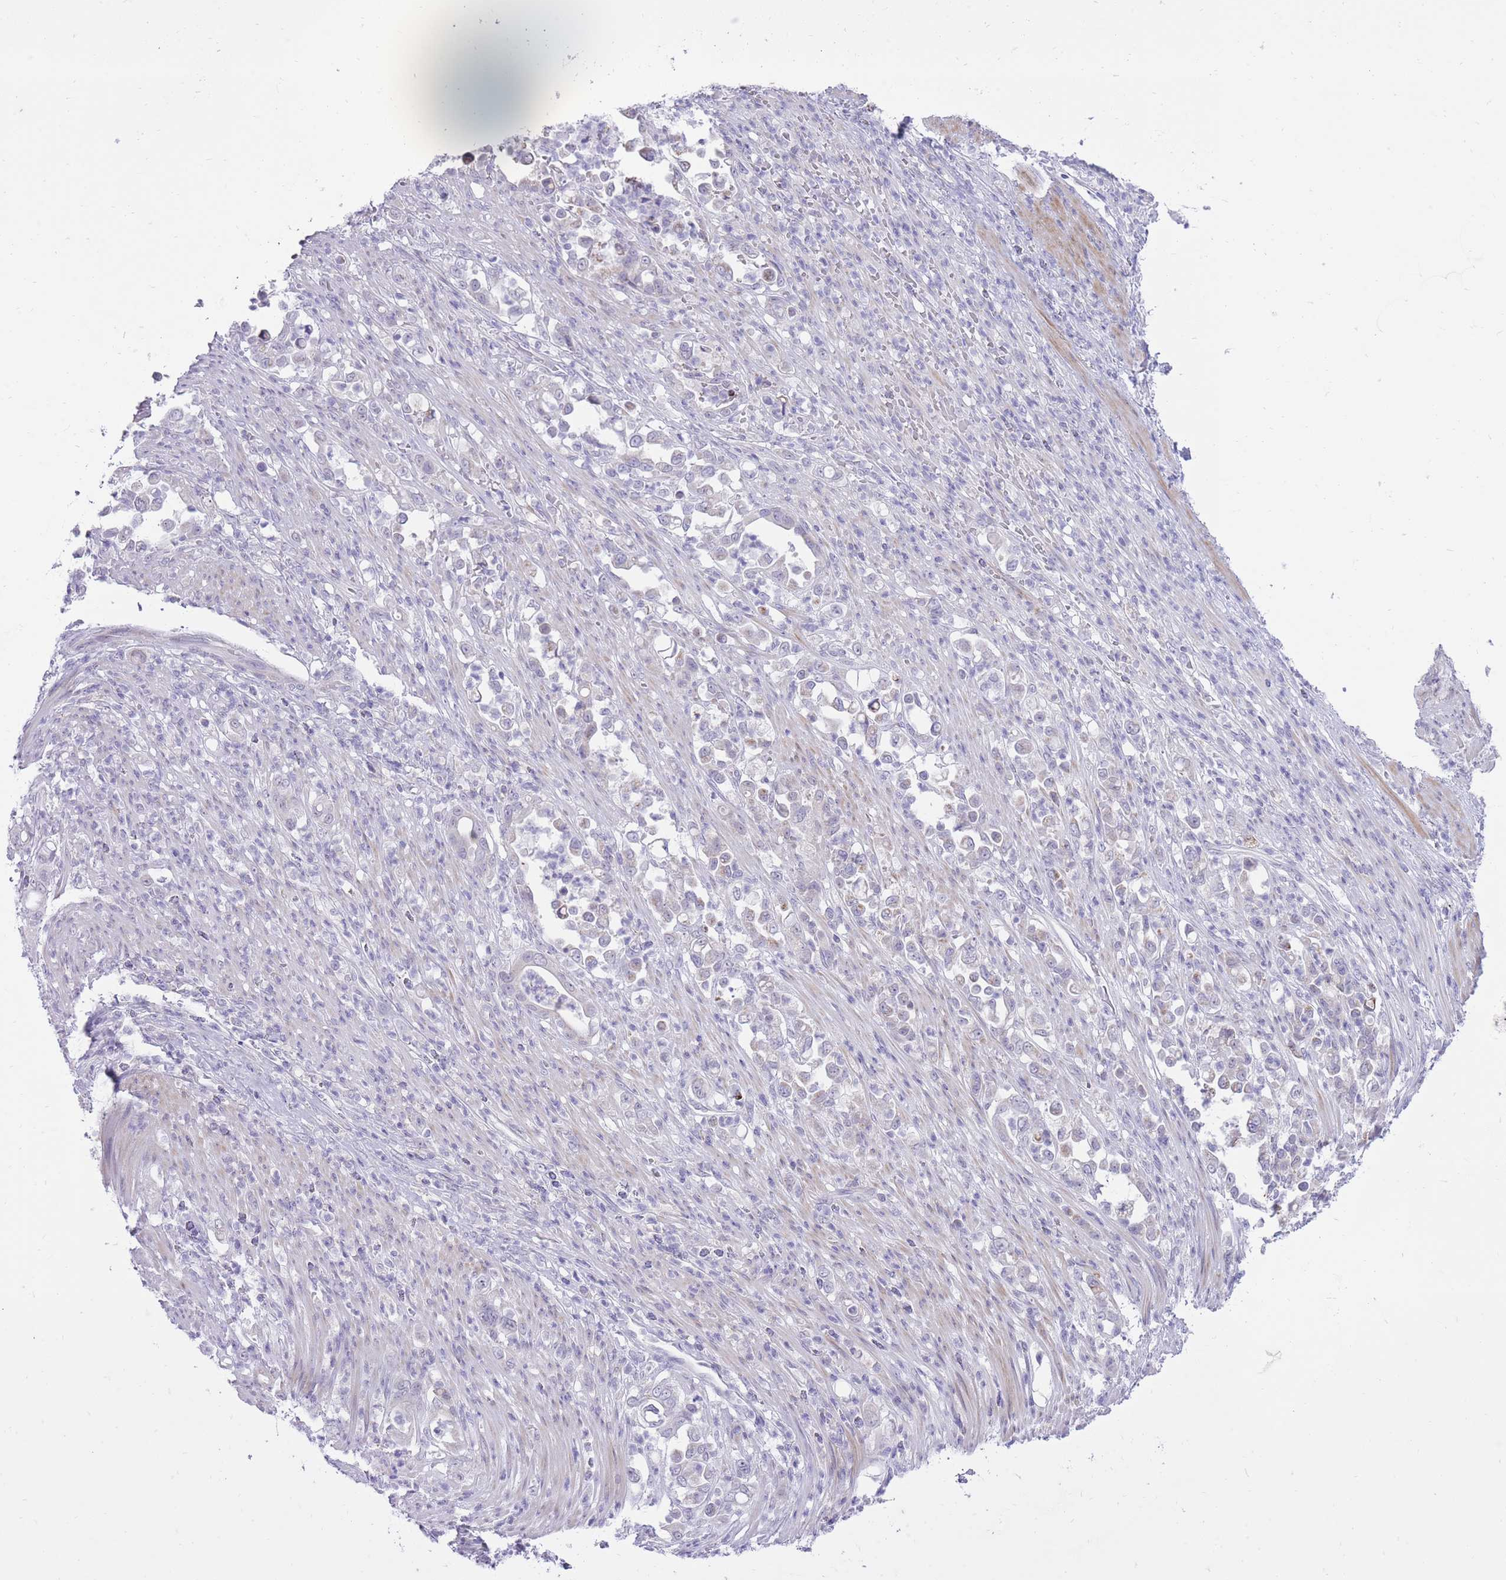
{"staining": {"intensity": "negative", "quantity": "none", "location": "none"}, "tissue": "stomach cancer", "cell_type": "Tumor cells", "image_type": "cancer", "snomed": [{"axis": "morphology", "description": "Normal tissue, NOS"}, {"axis": "morphology", "description": "Adenocarcinoma, NOS"}, {"axis": "topography", "description": "Stomach"}], "caption": "Micrograph shows no protein expression in tumor cells of stomach cancer tissue.", "gene": "DENND2D", "patient": {"sex": "female", "age": 79}}